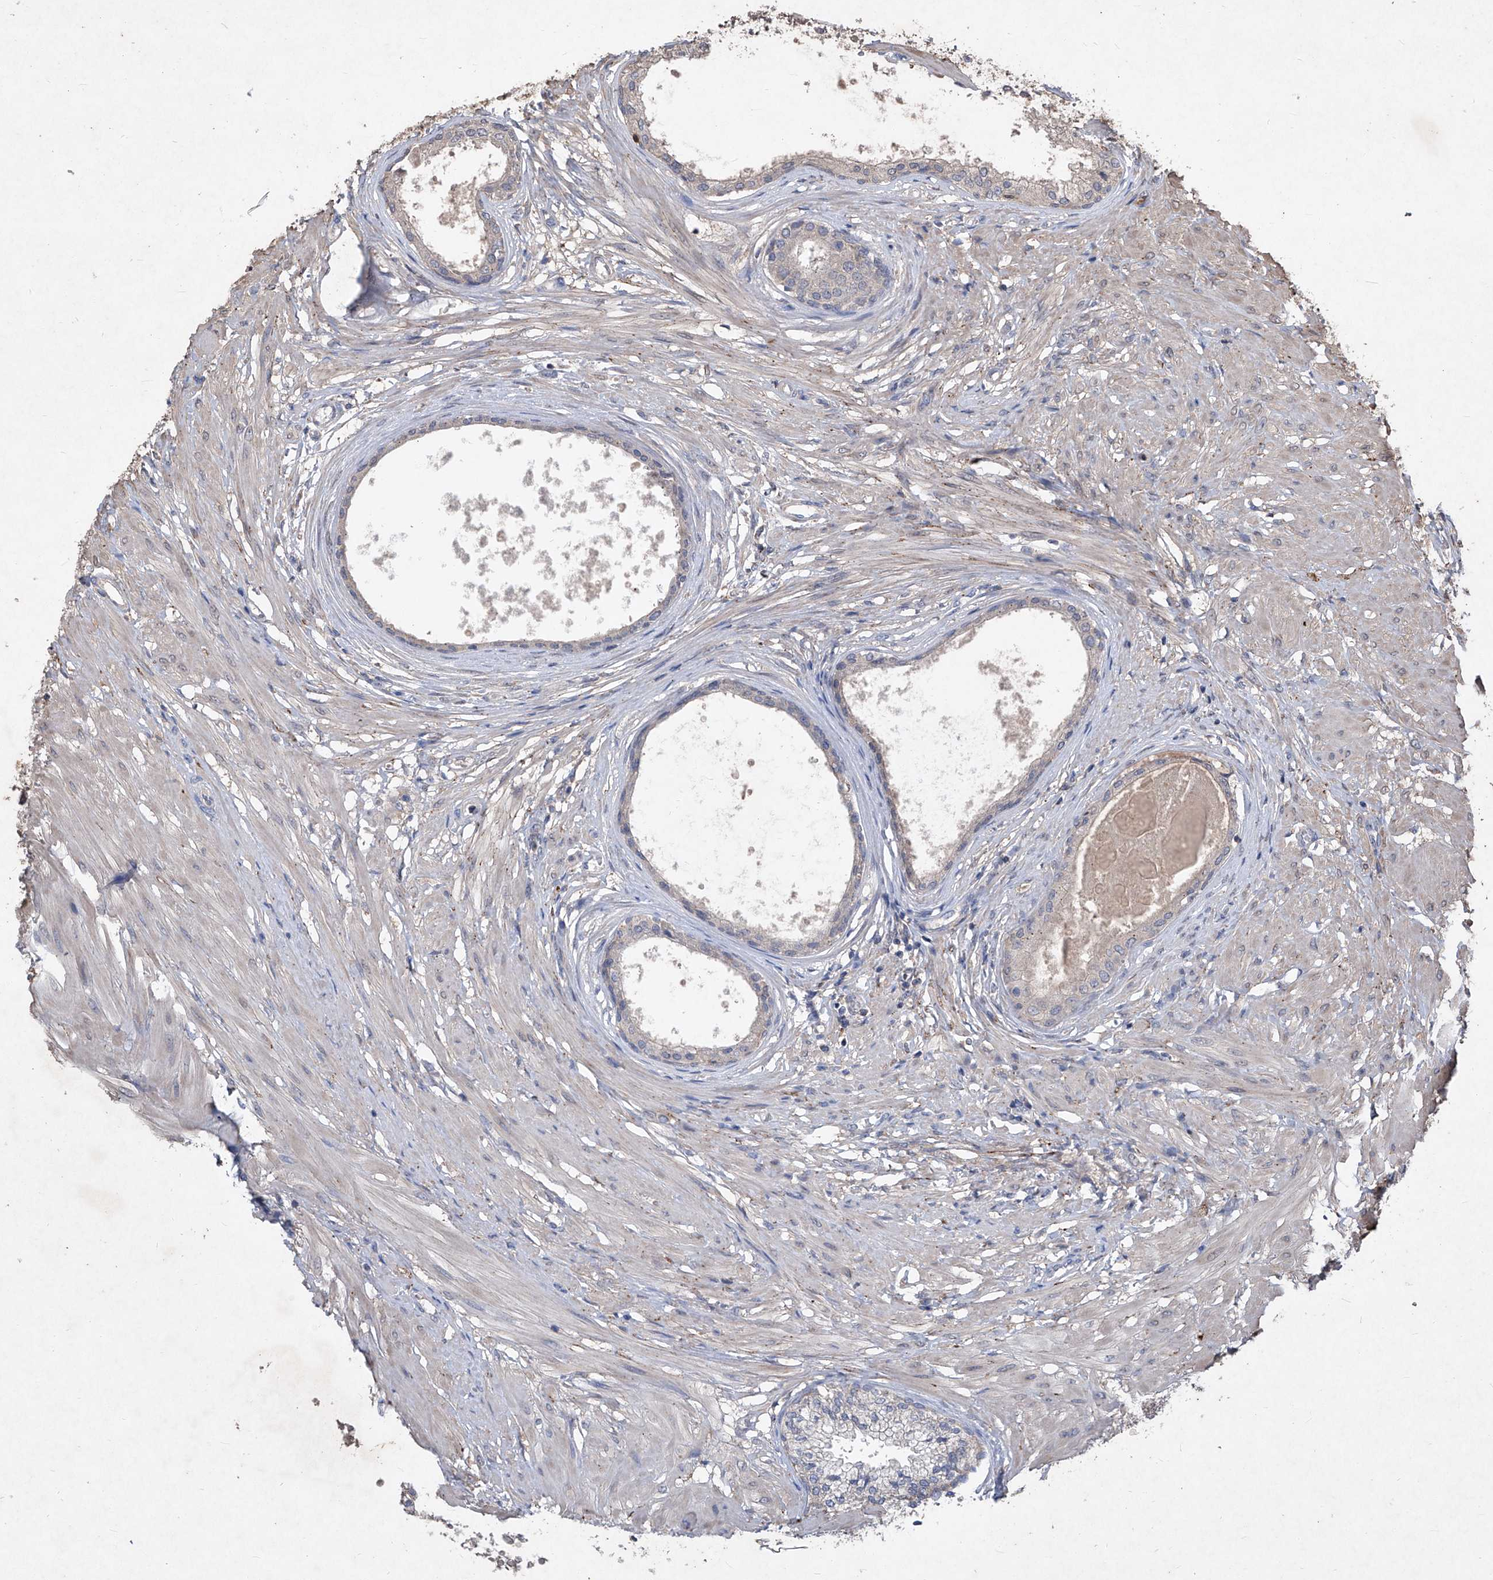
{"staining": {"intensity": "weak", "quantity": "<25%", "location": "cytoplasmic/membranous"}, "tissue": "prostate", "cell_type": "Glandular cells", "image_type": "normal", "snomed": [{"axis": "morphology", "description": "Normal tissue, NOS"}, {"axis": "topography", "description": "Prostate"}], "caption": "Glandular cells show no significant protein expression in unremarkable prostate. Nuclei are stained in blue.", "gene": "SYNGR1", "patient": {"sex": "male", "age": 48}}